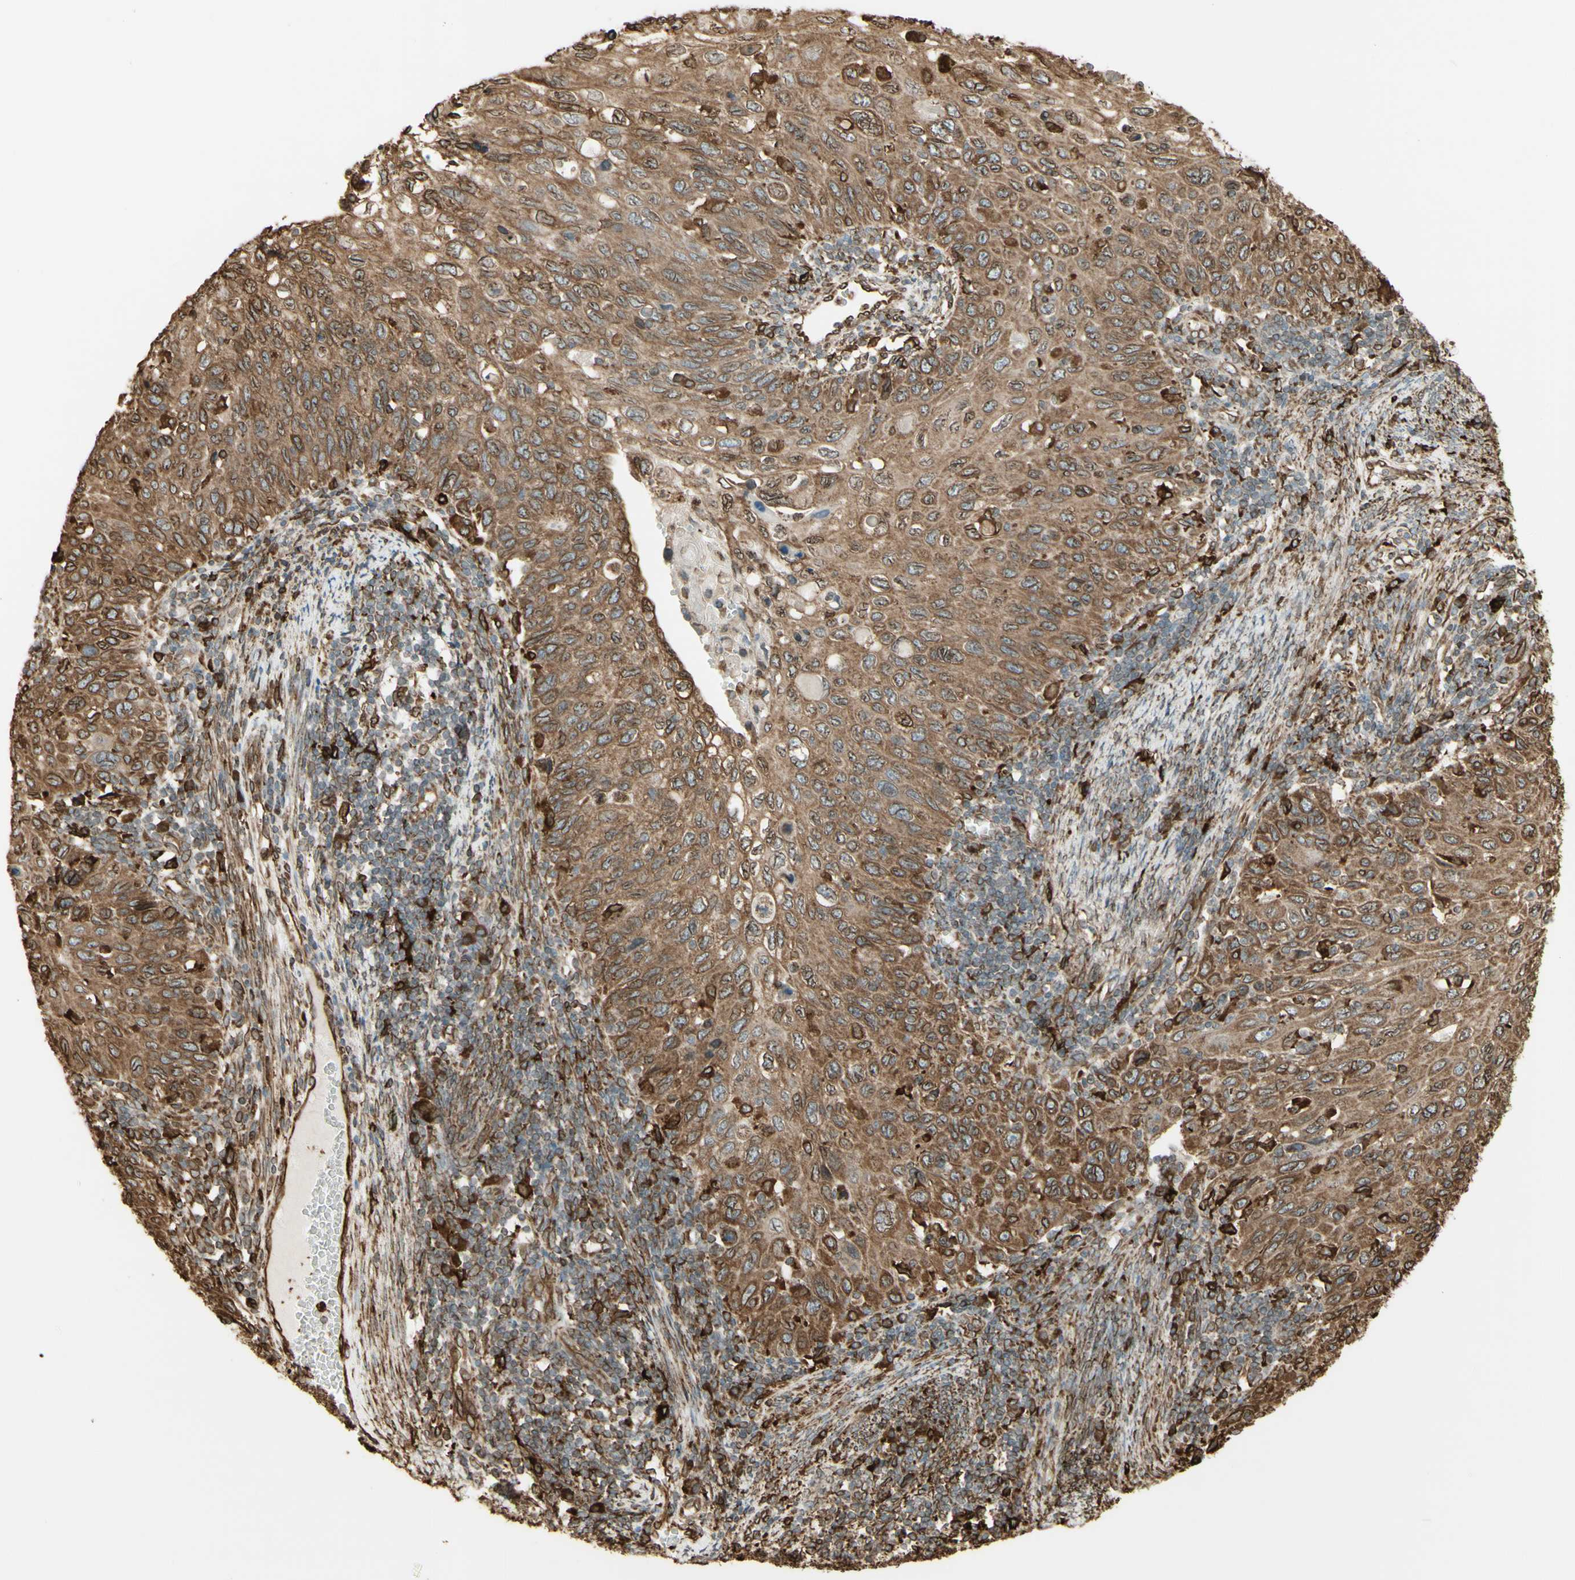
{"staining": {"intensity": "moderate", "quantity": ">75%", "location": "cytoplasmic/membranous"}, "tissue": "cervical cancer", "cell_type": "Tumor cells", "image_type": "cancer", "snomed": [{"axis": "morphology", "description": "Squamous cell carcinoma, NOS"}, {"axis": "topography", "description": "Cervix"}], "caption": "Cervical cancer stained with a protein marker shows moderate staining in tumor cells.", "gene": "CANX", "patient": {"sex": "female", "age": 70}}